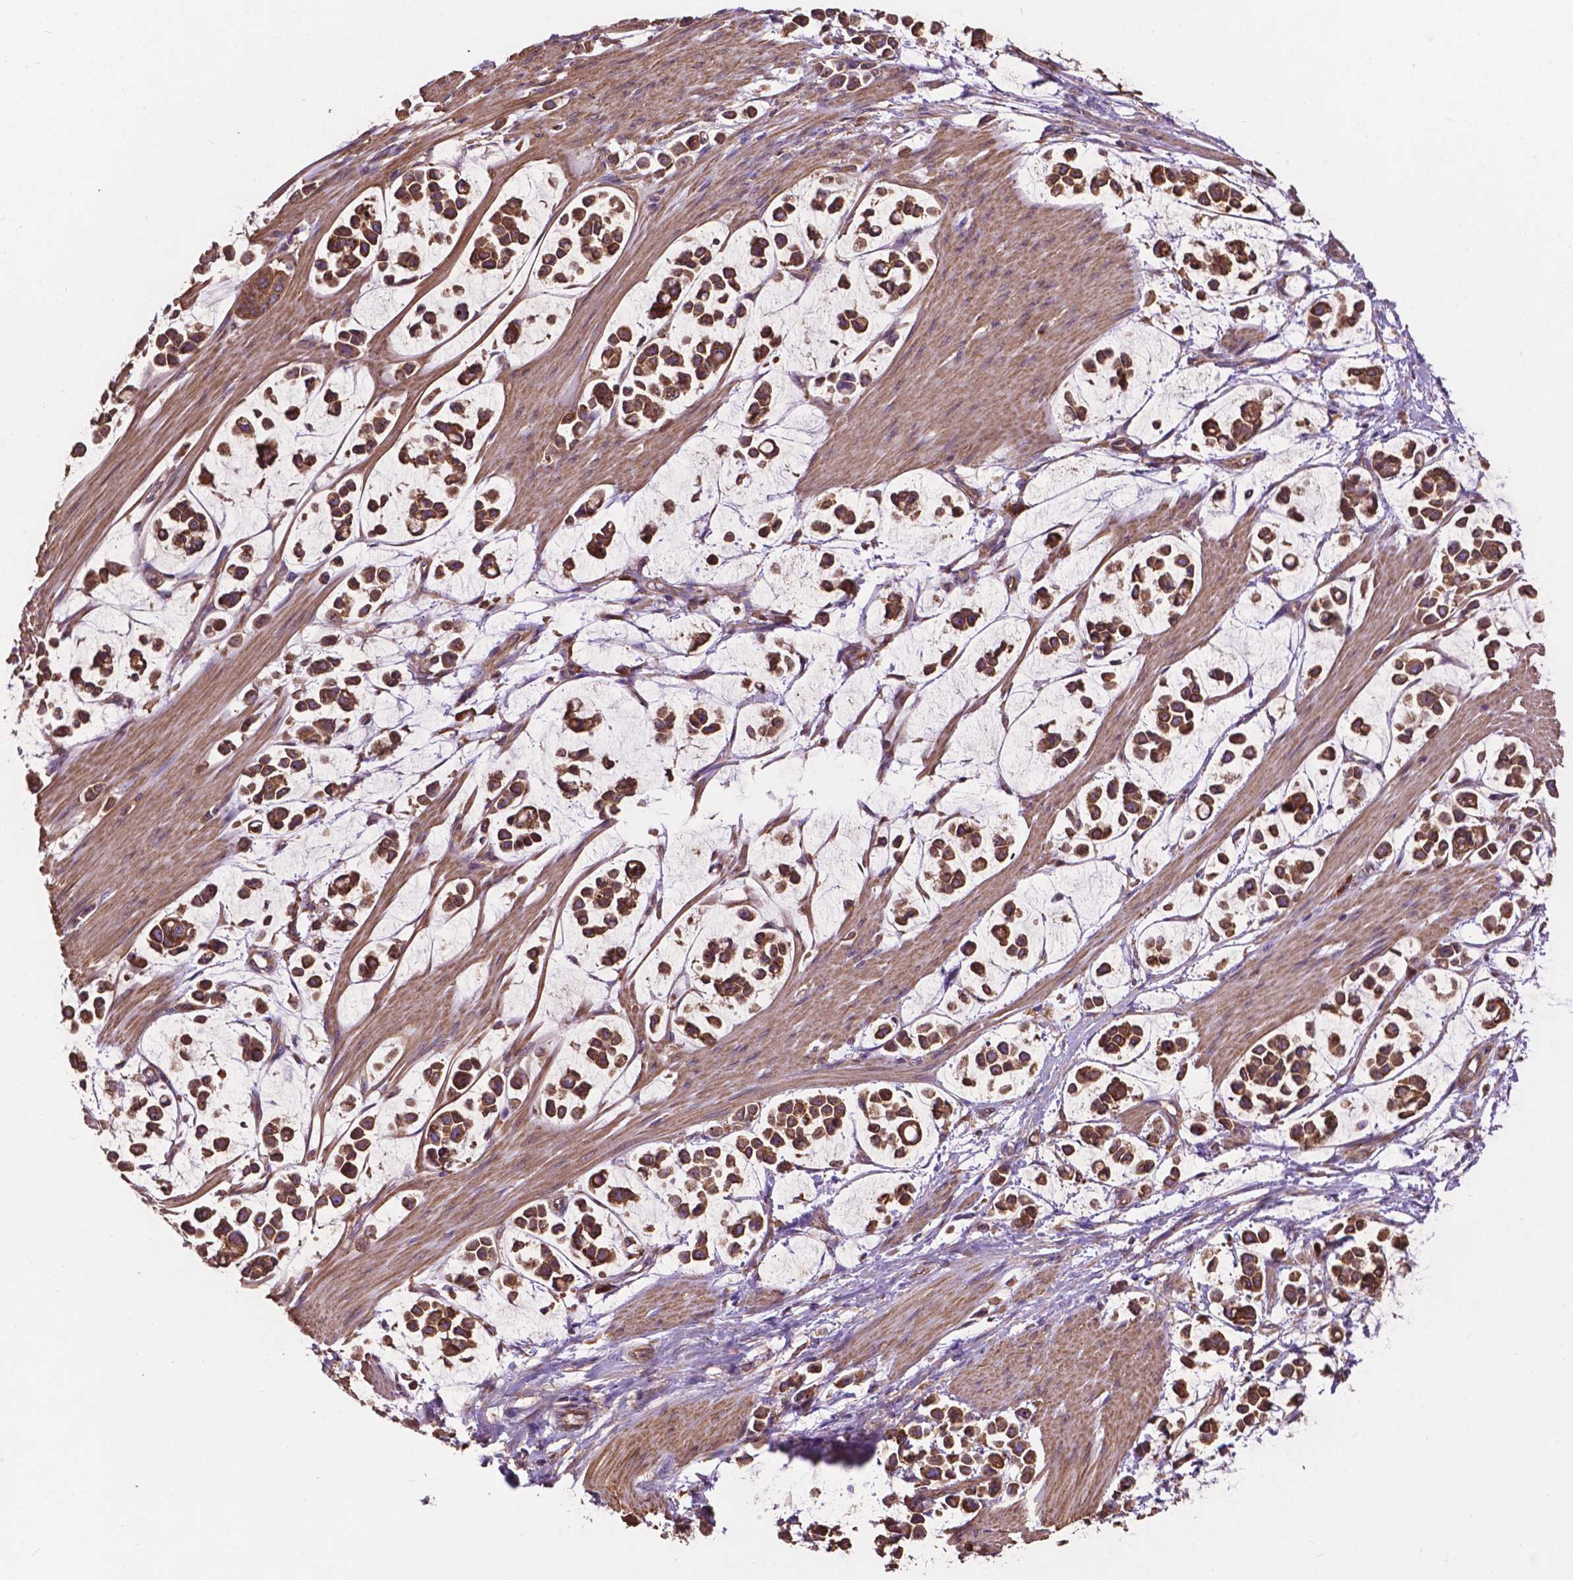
{"staining": {"intensity": "moderate", "quantity": ">75%", "location": "cytoplasmic/membranous"}, "tissue": "stomach cancer", "cell_type": "Tumor cells", "image_type": "cancer", "snomed": [{"axis": "morphology", "description": "Adenocarcinoma, NOS"}, {"axis": "topography", "description": "Stomach"}], "caption": "Human stomach cancer stained for a protein (brown) exhibits moderate cytoplasmic/membranous positive positivity in about >75% of tumor cells.", "gene": "CCDC71L", "patient": {"sex": "male", "age": 82}}